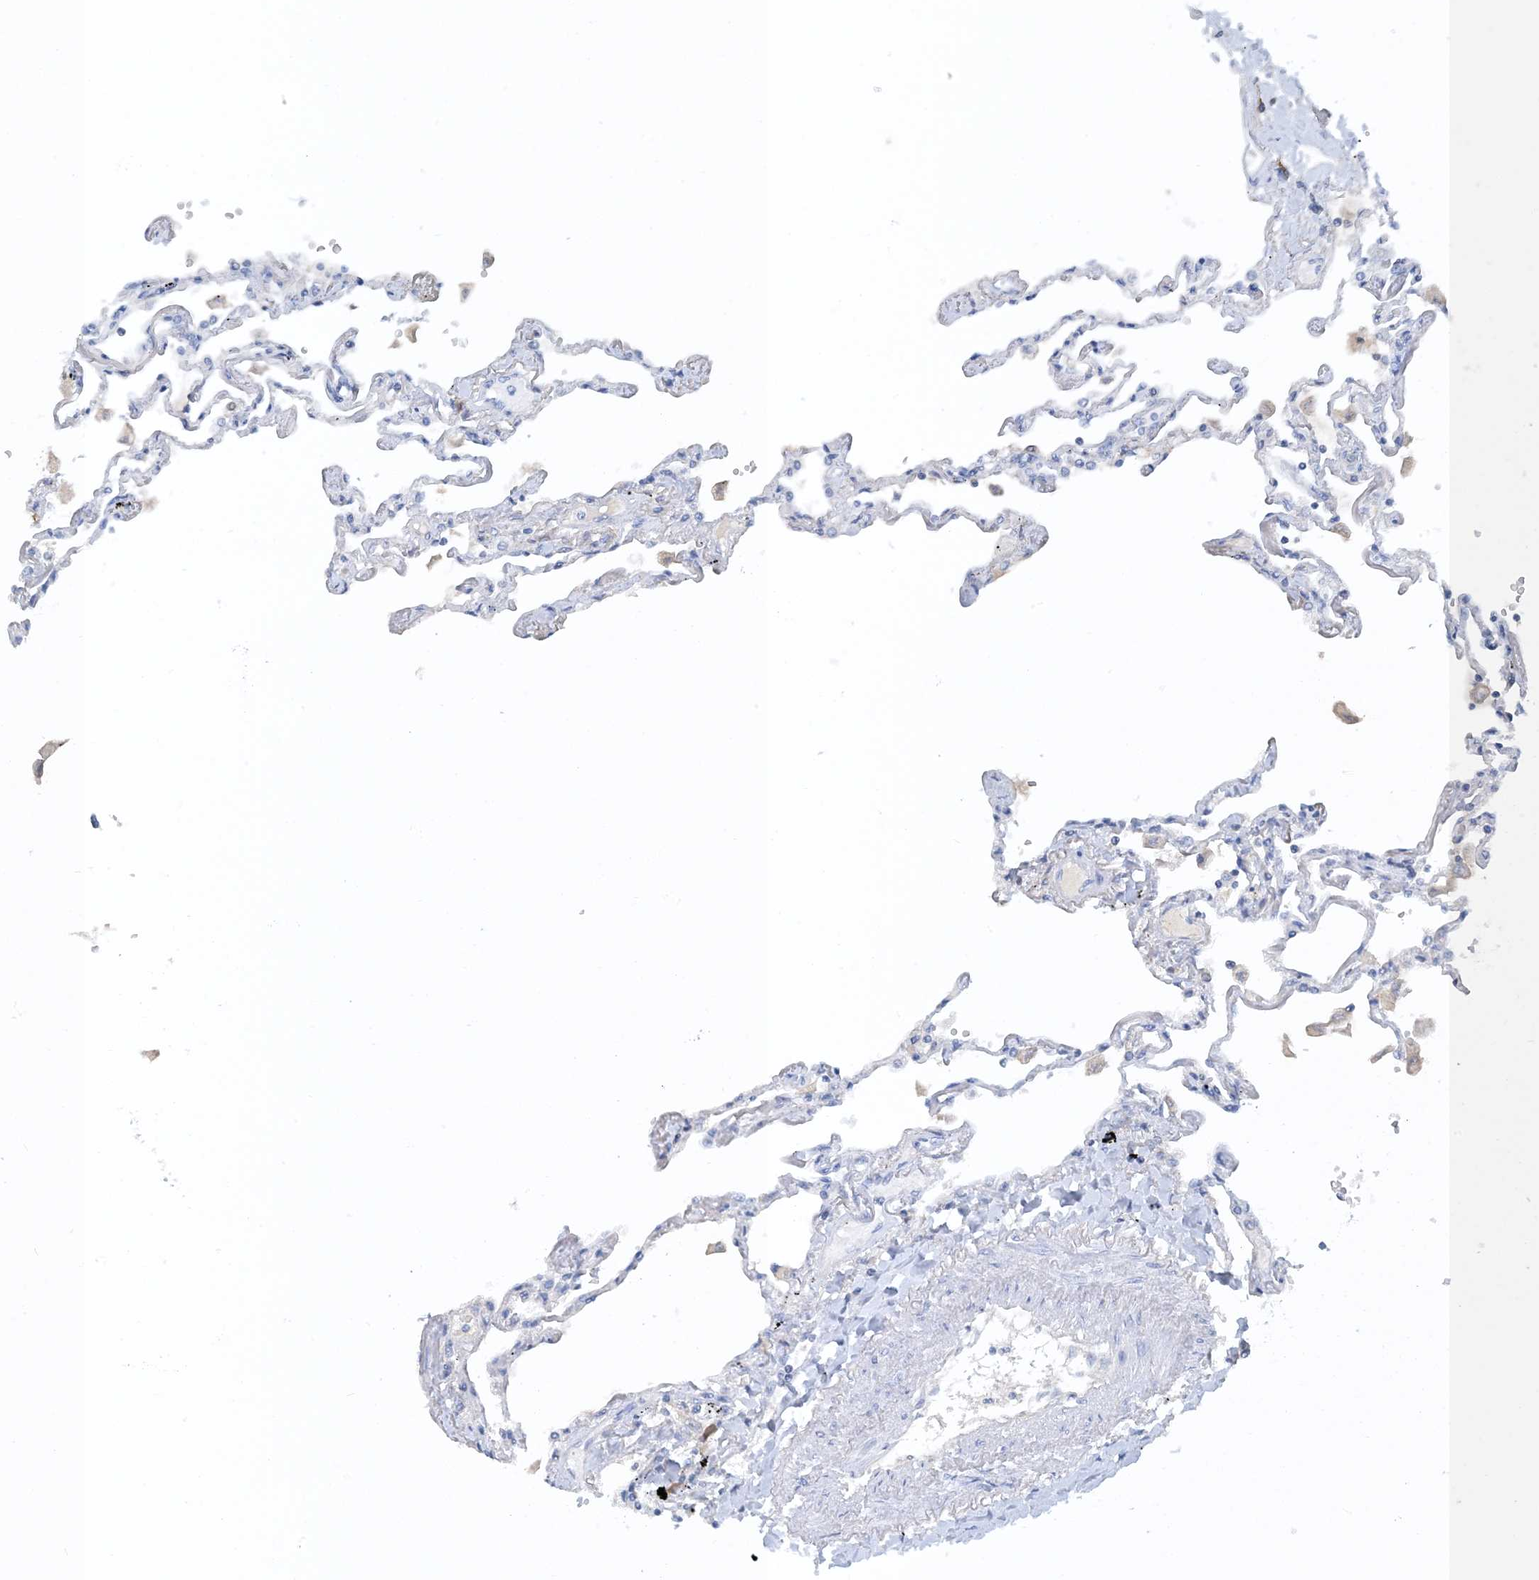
{"staining": {"intensity": "negative", "quantity": "none", "location": "none"}, "tissue": "lung", "cell_type": "Alveolar cells", "image_type": "normal", "snomed": [{"axis": "morphology", "description": "Normal tissue, NOS"}, {"axis": "topography", "description": "Lung"}], "caption": "DAB immunohistochemical staining of normal lung shows no significant staining in alveolar cells. The staining was performed using DAB to visualize the protein expression in brown, while the nuclei were stained in blue with hematoxylin (Magnification: 20x).", "gene": "CTRL", "patient": {"sex": "female", "age": 67}}